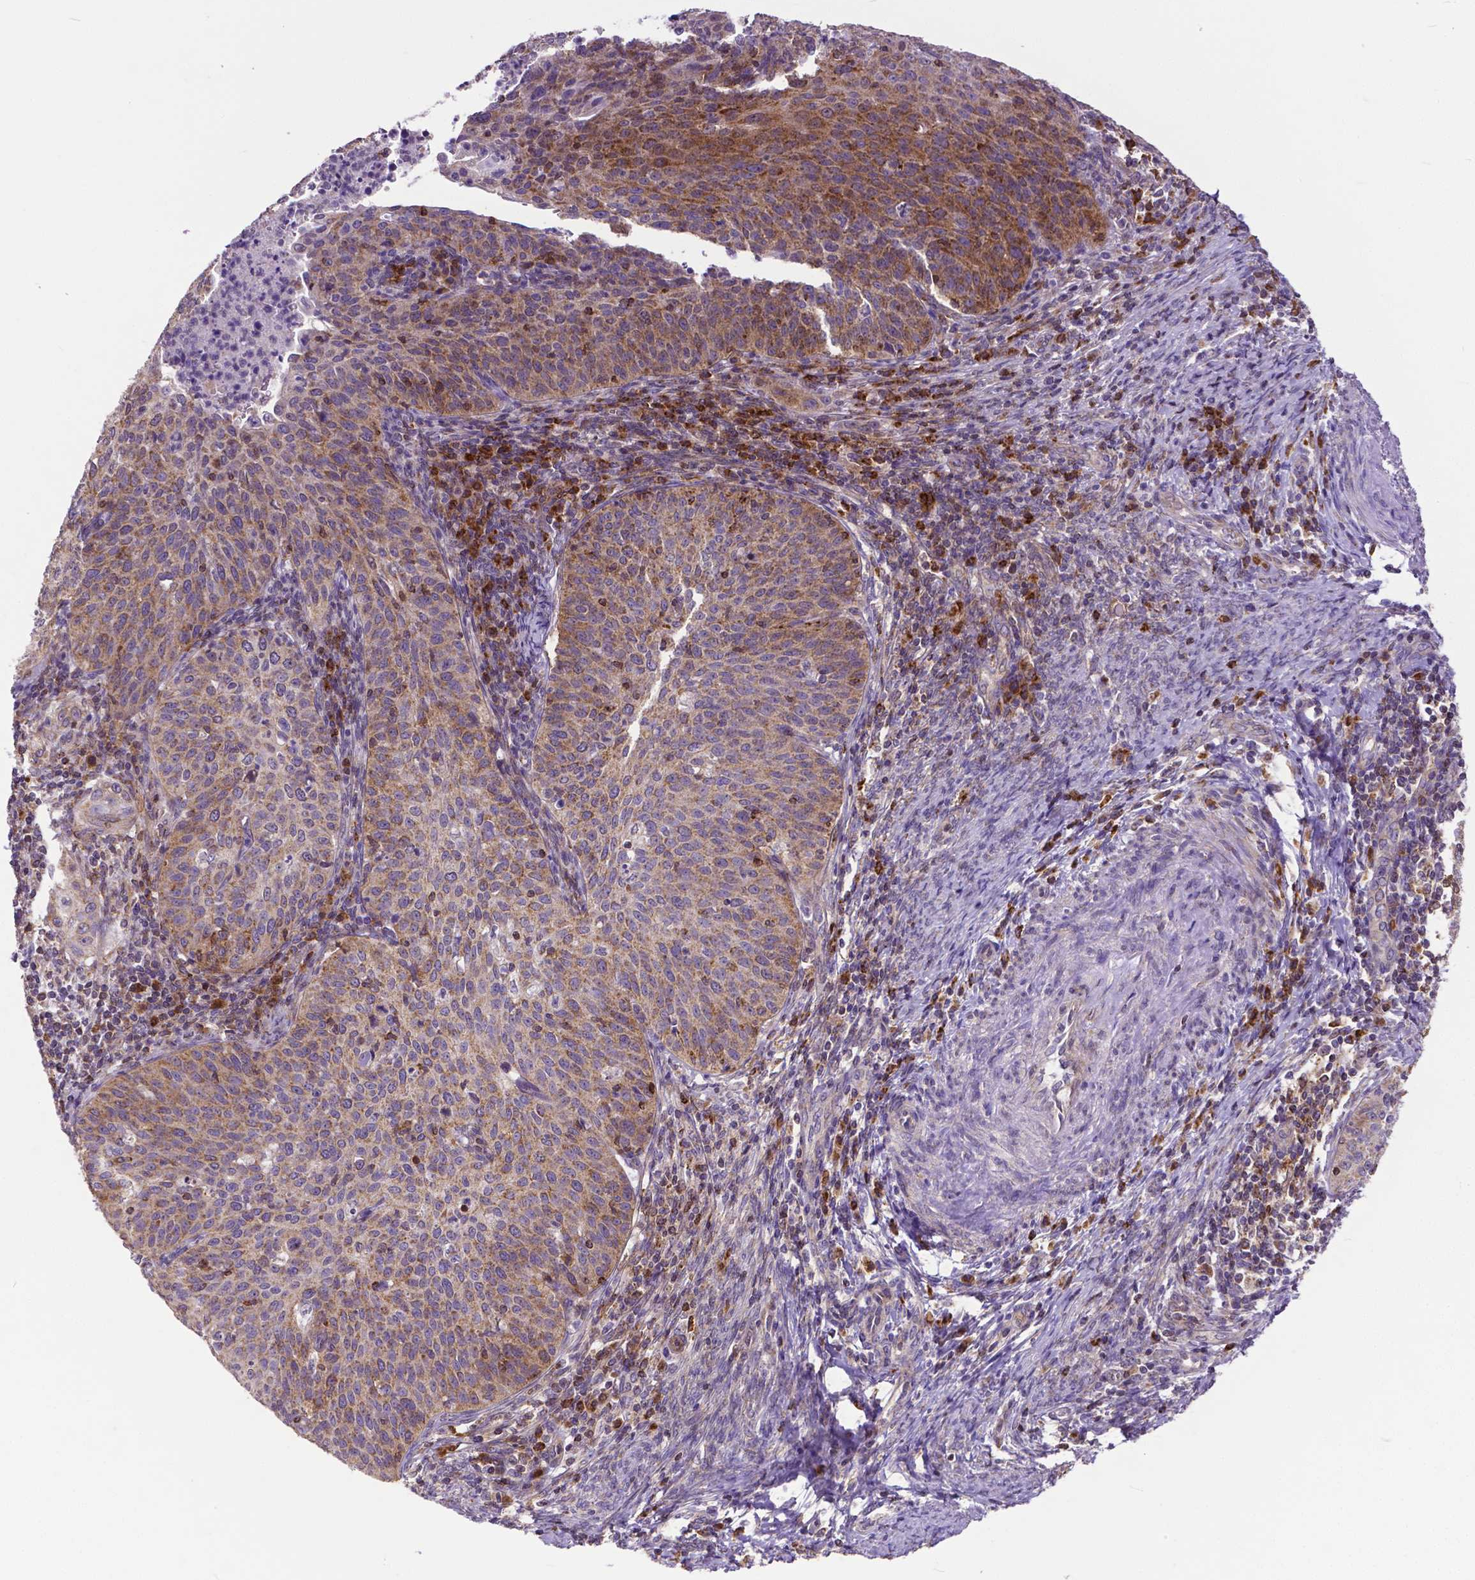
{"staining": {"intensity": "moderate", "quantity": ">75%", "location": "cytoplasmic/membranous"}, "tissue": "cervical cancer", "cell_type": "Tumor cells", "image_type": "cancer", "snomed": [{"axis": "morphology", "description": "Squamous cell carcinoma, NOS"}, {"axis": "topography", "description": "Cervix"}], "caption": "Protein expression by immunohistochemistry (IHC) exhibits moderate cytoplasmic/membranous positivity in approximately >75% of tumor cells in cervical cancer.", "gene": "MCL1", "patient": {"sex": "female", "age": 30}}